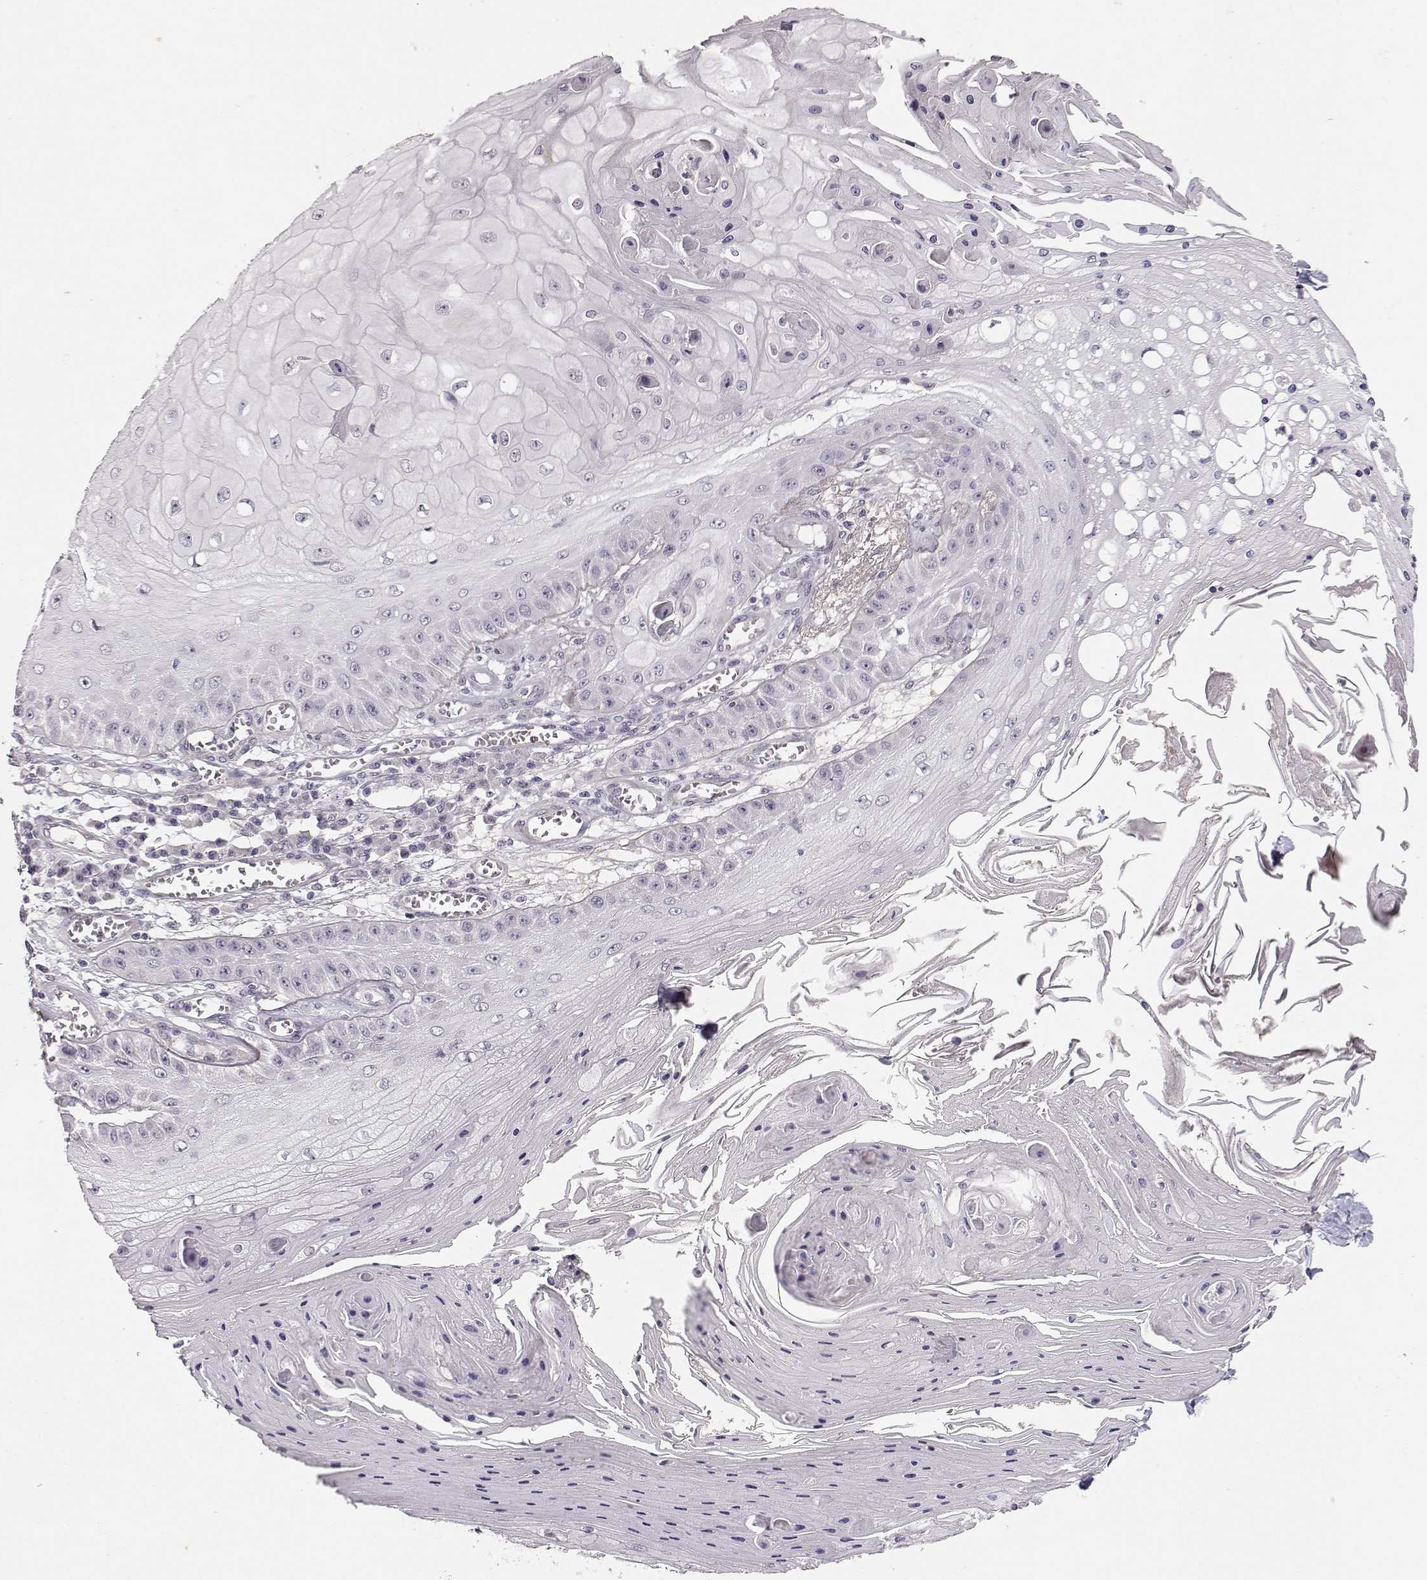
{"staining": {"intensity": "negative", "quantity": "none", "location": "none"}, "tissue": "skin cancer", "cell_type": "Tumor cells", "image_type": "cancer", "snomed": [{"axis": "morphology", "description": "Squamous cell carcinoma, NOS"}, {"axis": "topography", "description": "Skin"}], "caption": "High magnification brightfield microscopy of squamous cell carcinoma (skin) stained with DAB (brown) and counterstained with hematoxylin (blue): tumor cells show no significant expression.", "gene": "LAMA5", "patient": {"sex": "male", "age": 70}}